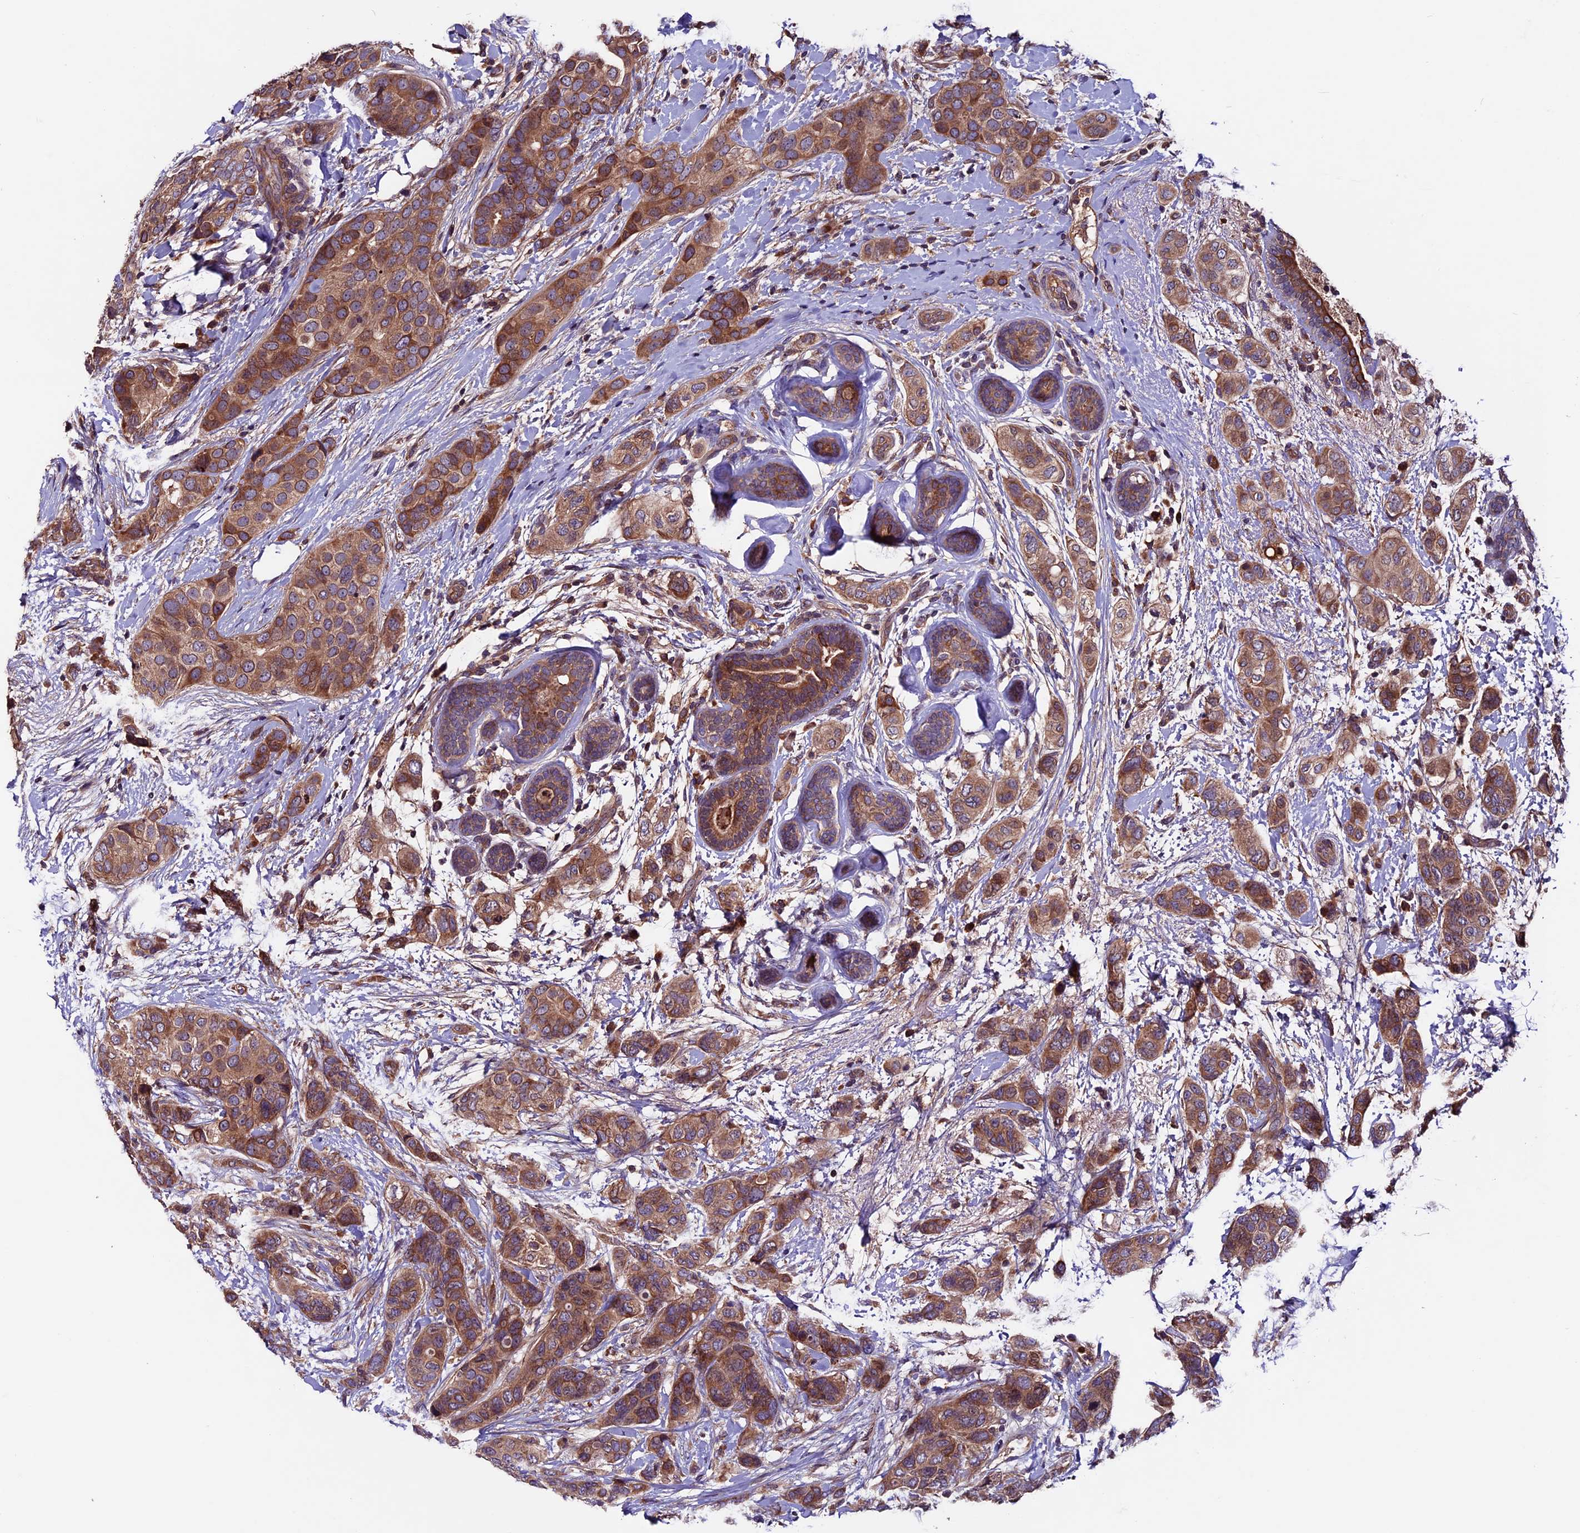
{"staining": {"intensity": "moderate", "quantity": ">75%", "location": "cytoplasmic/membranous"}, "tissue": "breast cancer", "cell_type": "Tumor cells", "image_type": "cancer", "snomed": [{"axis": "morphology", "description": "Lobular carcinoma"}, {"axis": "topography", "description": "Breast"}], "caption": "Human lobular carcinoma (breast) stained for a protein (brown) reveals moderate cytoplasmic/membranous positive staining in about >75% of tumor cells.", "gene": "ZNF598", "patient": {"sex": "female", "age": 51}}